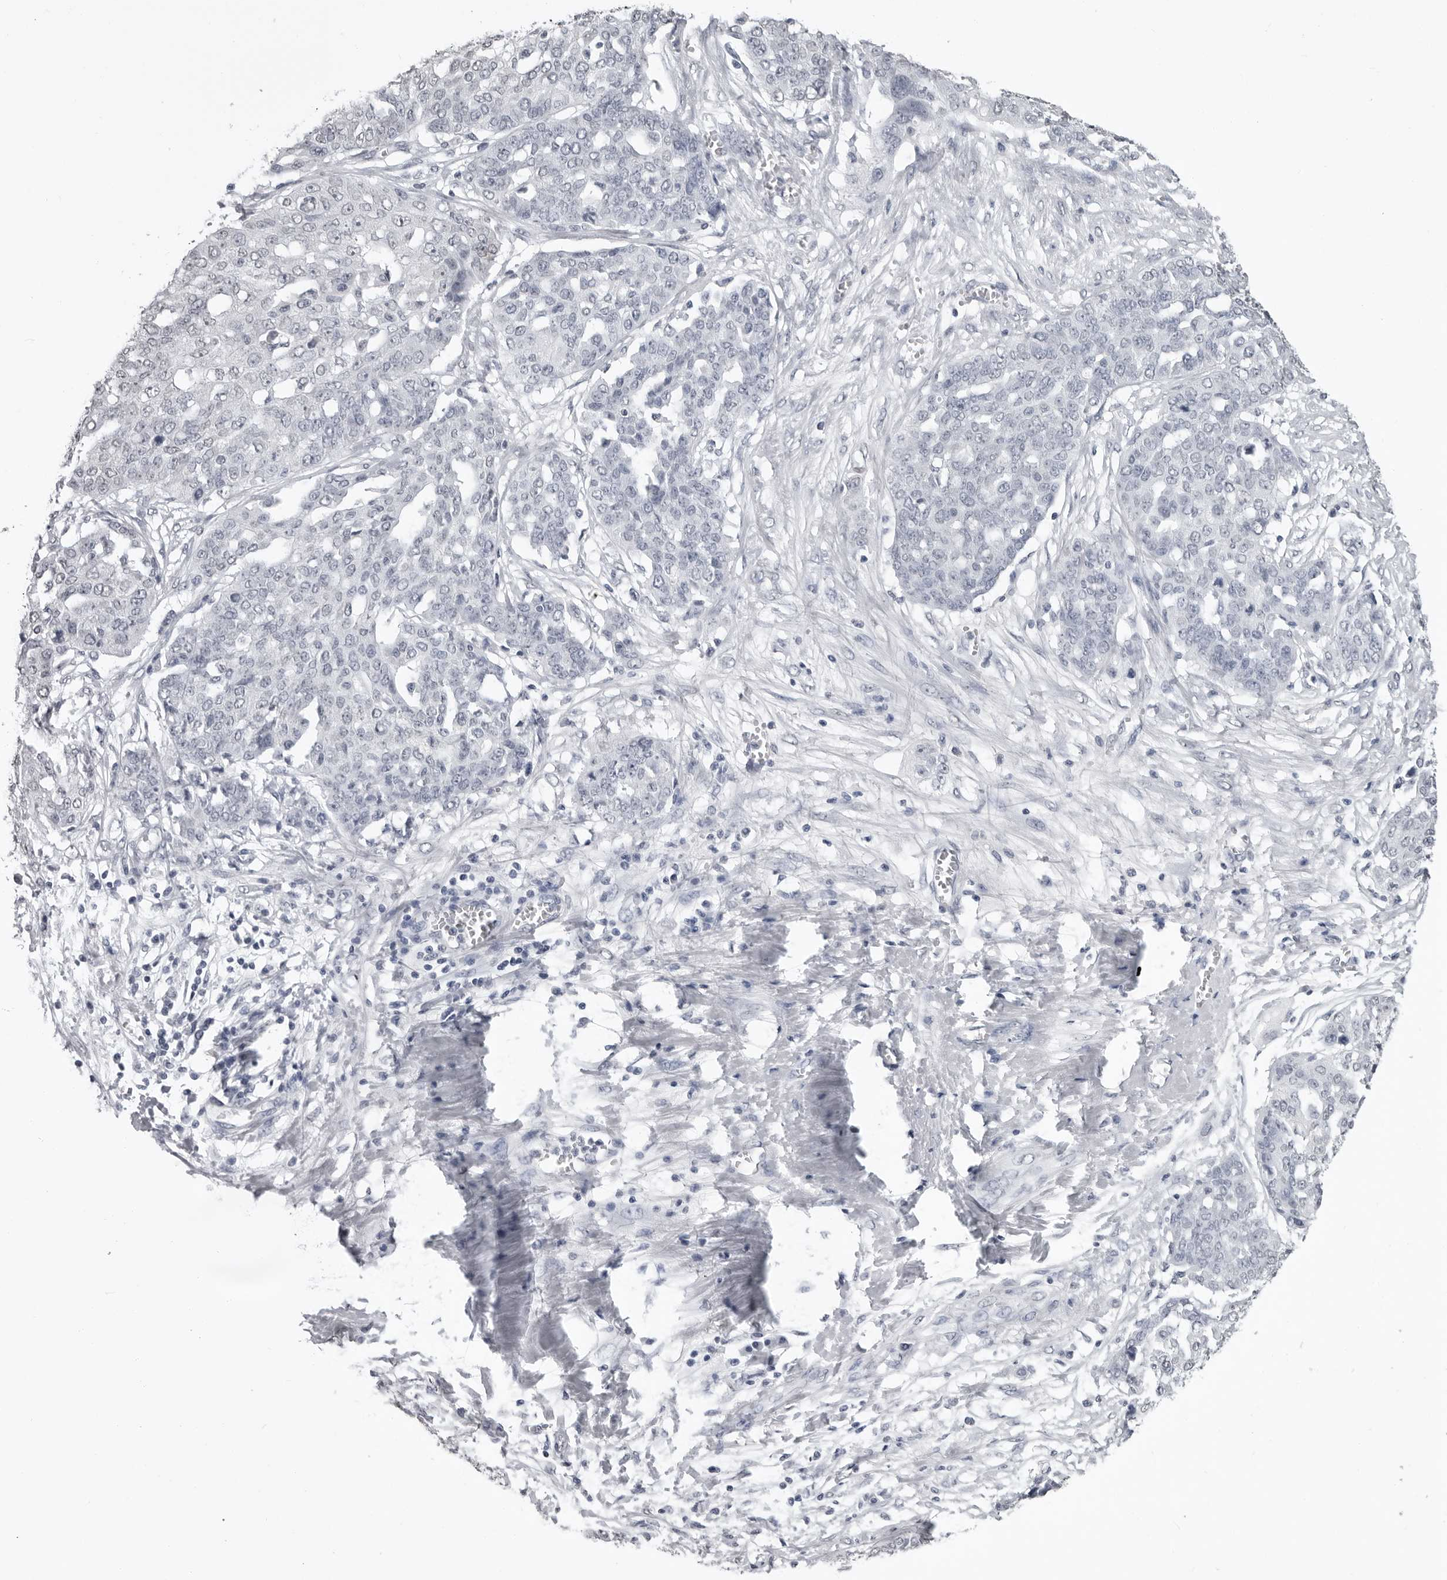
{"staining": {"intensity": "negative", "quantity": "none", "location": "none"}, "tissue": "ovarian cancer", "cell_type": "Tumor cells", "image_type": "cancer", "snomed": [{"axis": "morphology", "description": "Cystadenocarcinoma, serous, NOS"}, {"axis": "topography", "description": "Soft tissue"}, {"axis": "topography", "description": "Ovary"}], "caption": "Serous cystadenocarcinoma (ovarian) stained for a protein using immunohistochemistry exhibits no positivity tumor cells.", "gene": "HEPACAM", "patient": {"sex": "female", "age": 57}}